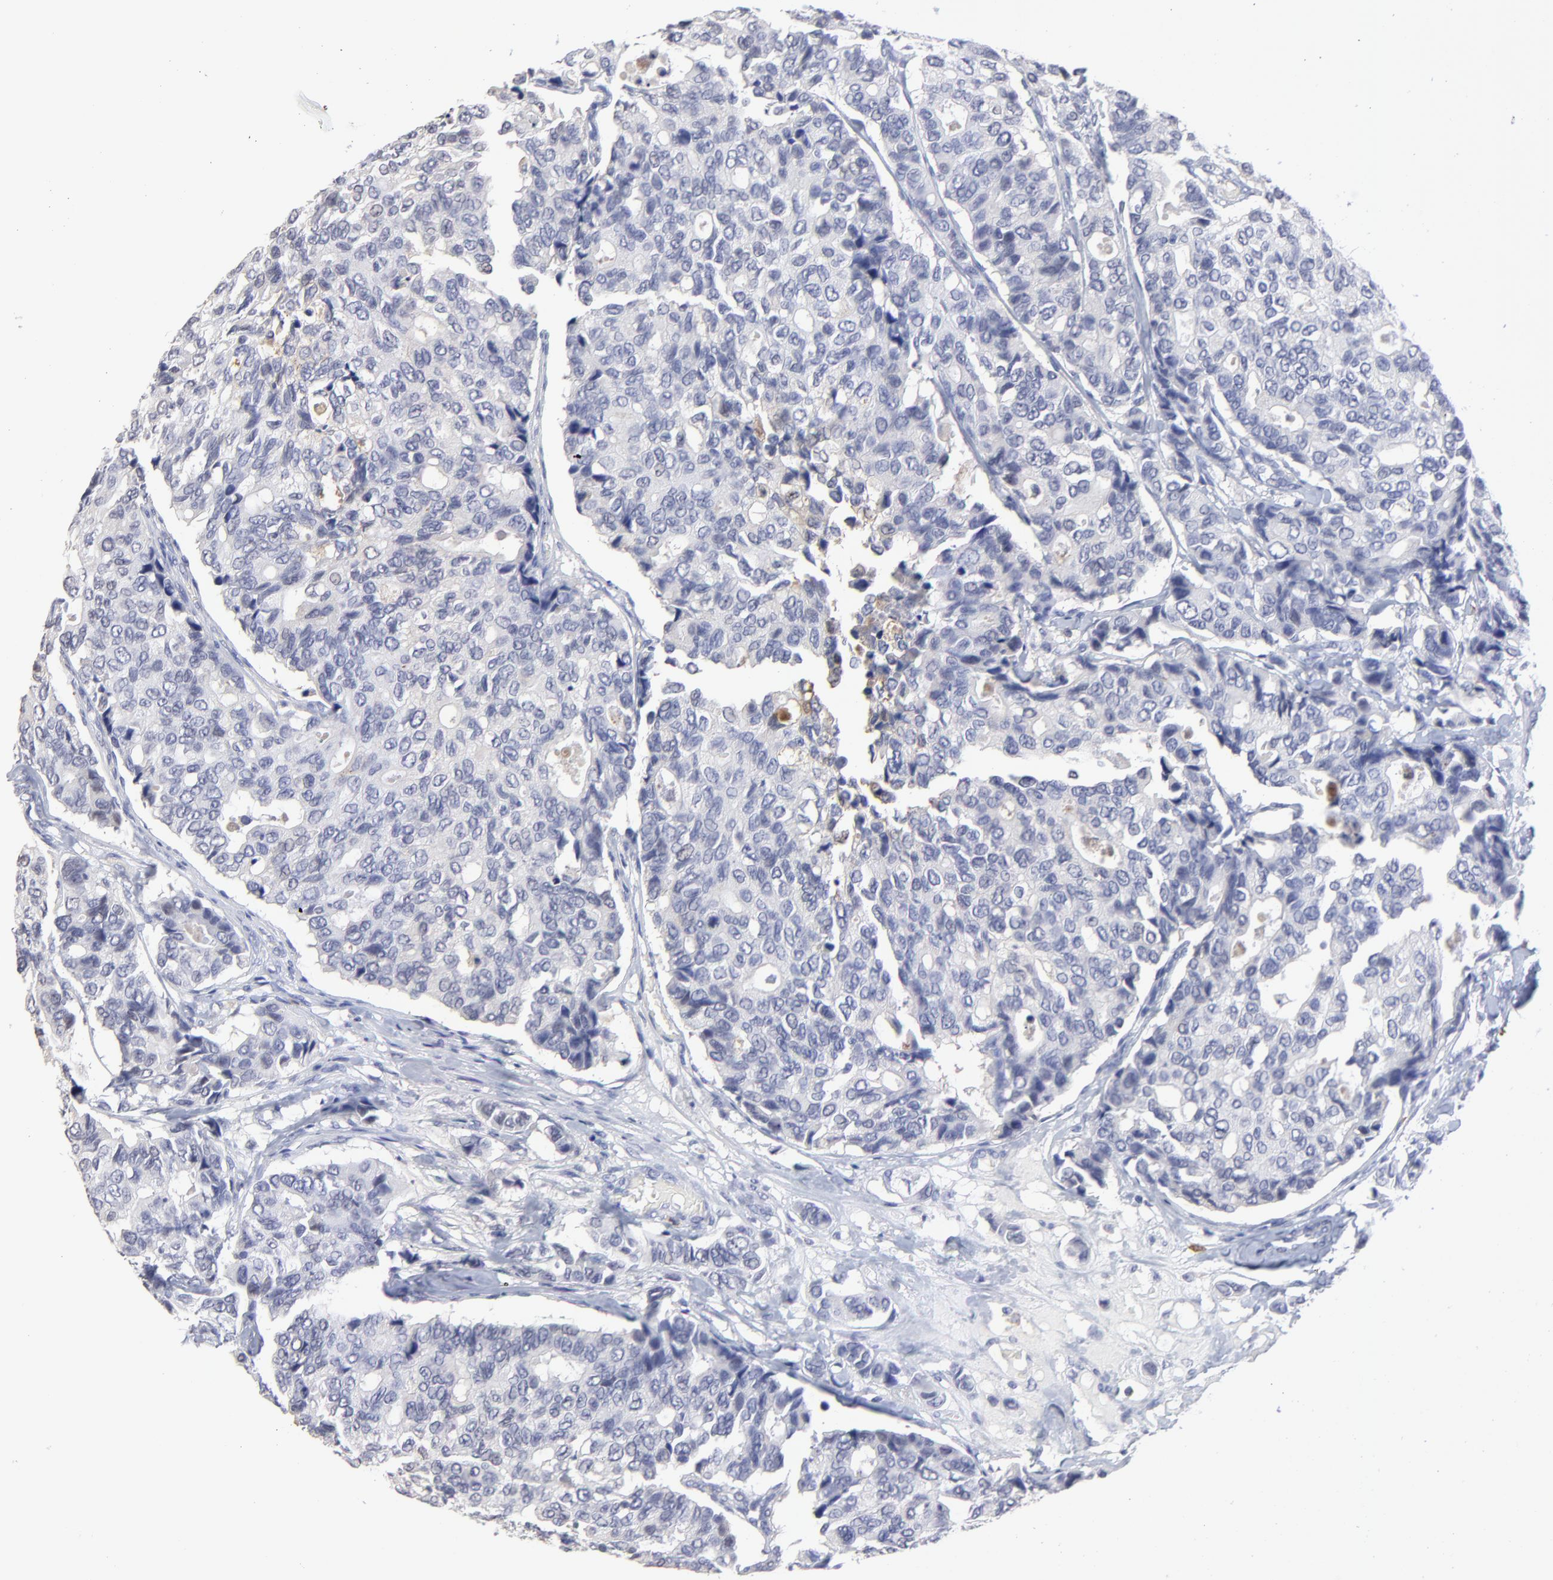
{"staining": {"intensity": "negative", "quantity": "none", "location": "none"}, "tissue": "breast cancer", "cell_type": "Tumor cells", "image_type": "cancer", "snomed": [{"axis": "morphology", "description": "Duct carcinoma"}, {"axis": "topography", "description": "Breast"}], "caption": "Tumor cells are negative for protein expression in human invasive ductal carcinoma (breast). The staining is performed using DAB (3,3'-diaminobenzidine) brown chromogen with nuclei counter-stained in using hematoxylin.", "gene": "SMARCA1", "patient": {"sex": "female", "age": 69}}